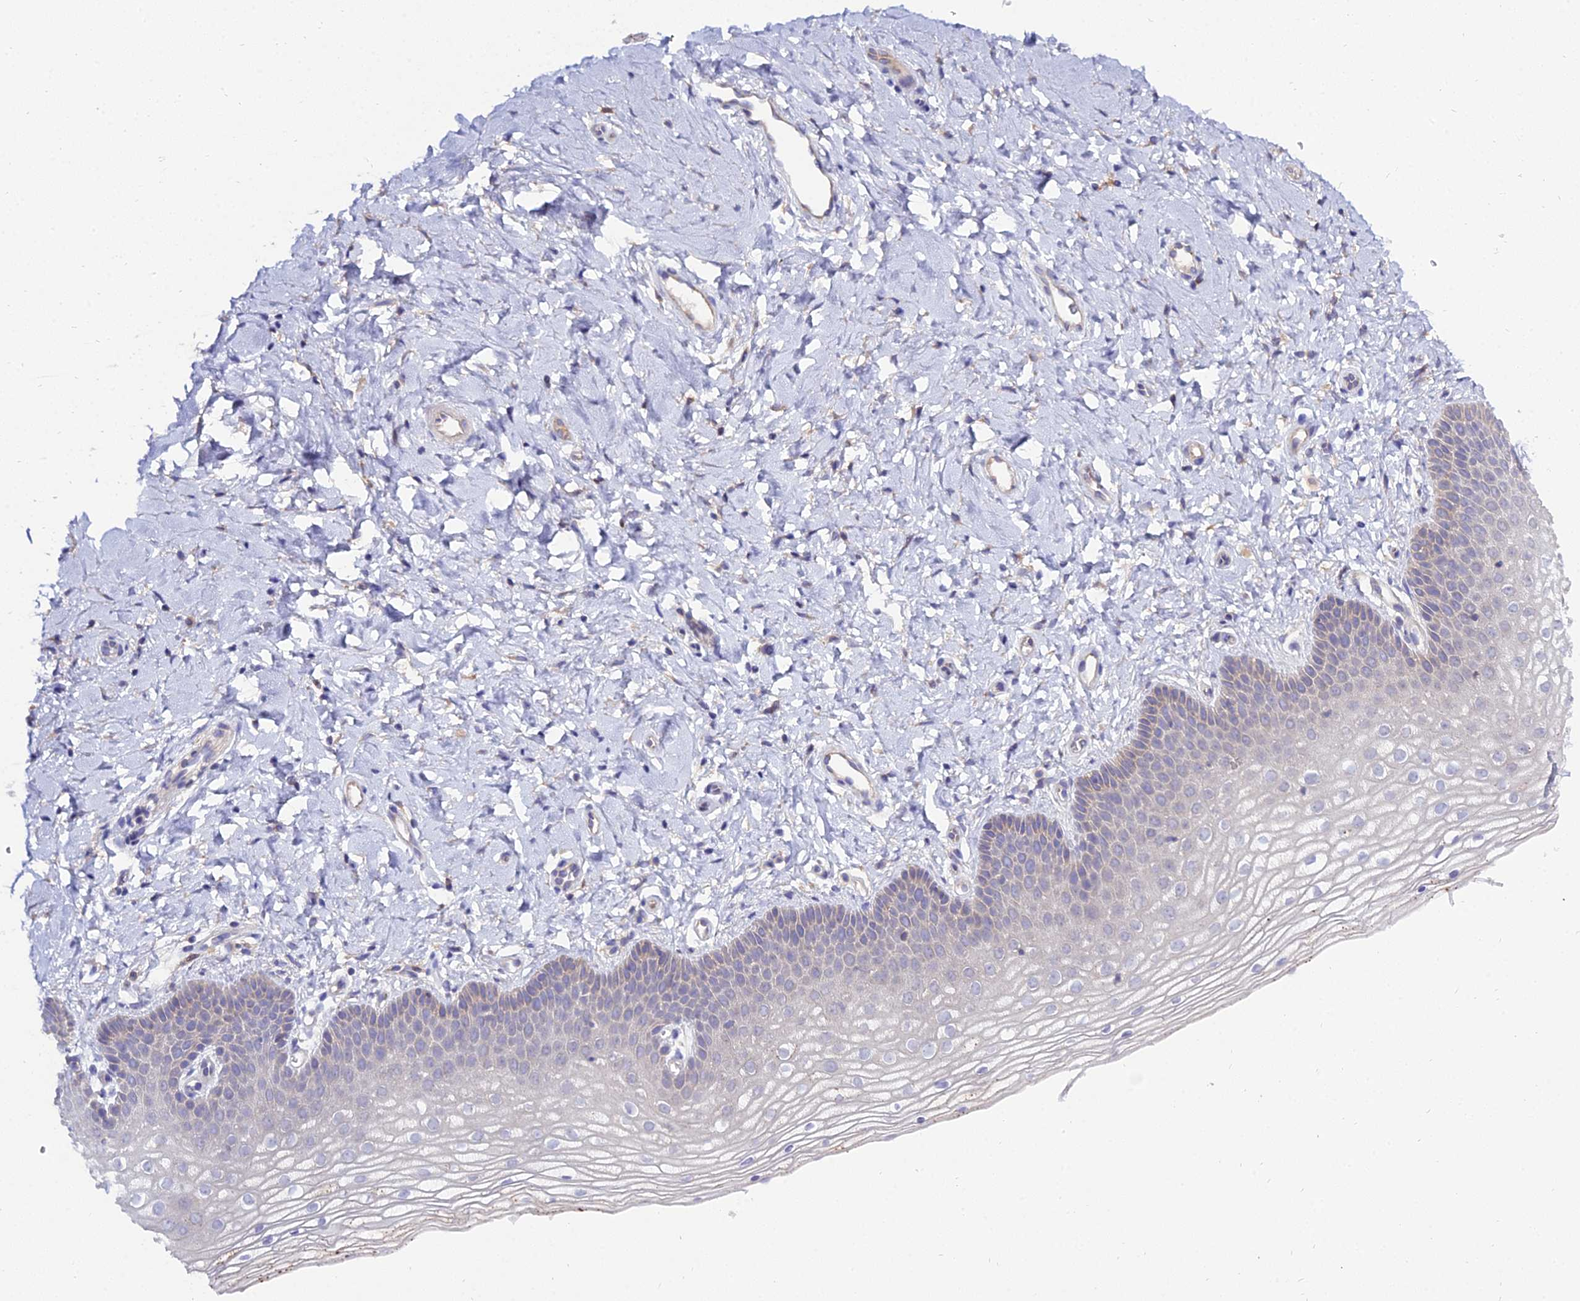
{"staining": {"intensity": "weak", "quantity": "<25%", "location": "cytoplasmic/membranous"}, "tissue": "vagina", "cell_type": "Squamous epithelial cells", "image_type": "normal", "snomed": [{"axis": "morphology", "description": "Normal tissue, NOS"}, {"axis": "topography", "description": "Vagina"}], "caption": "A high-resolution photomicrograph shows immunohistochemistry (IHC) staining of unremarkable vagina, which demonstrates no significant staining in squamous epithelial cells.", "gene": "C2orf69", "patient": {"sex": "female", "age": 68}}